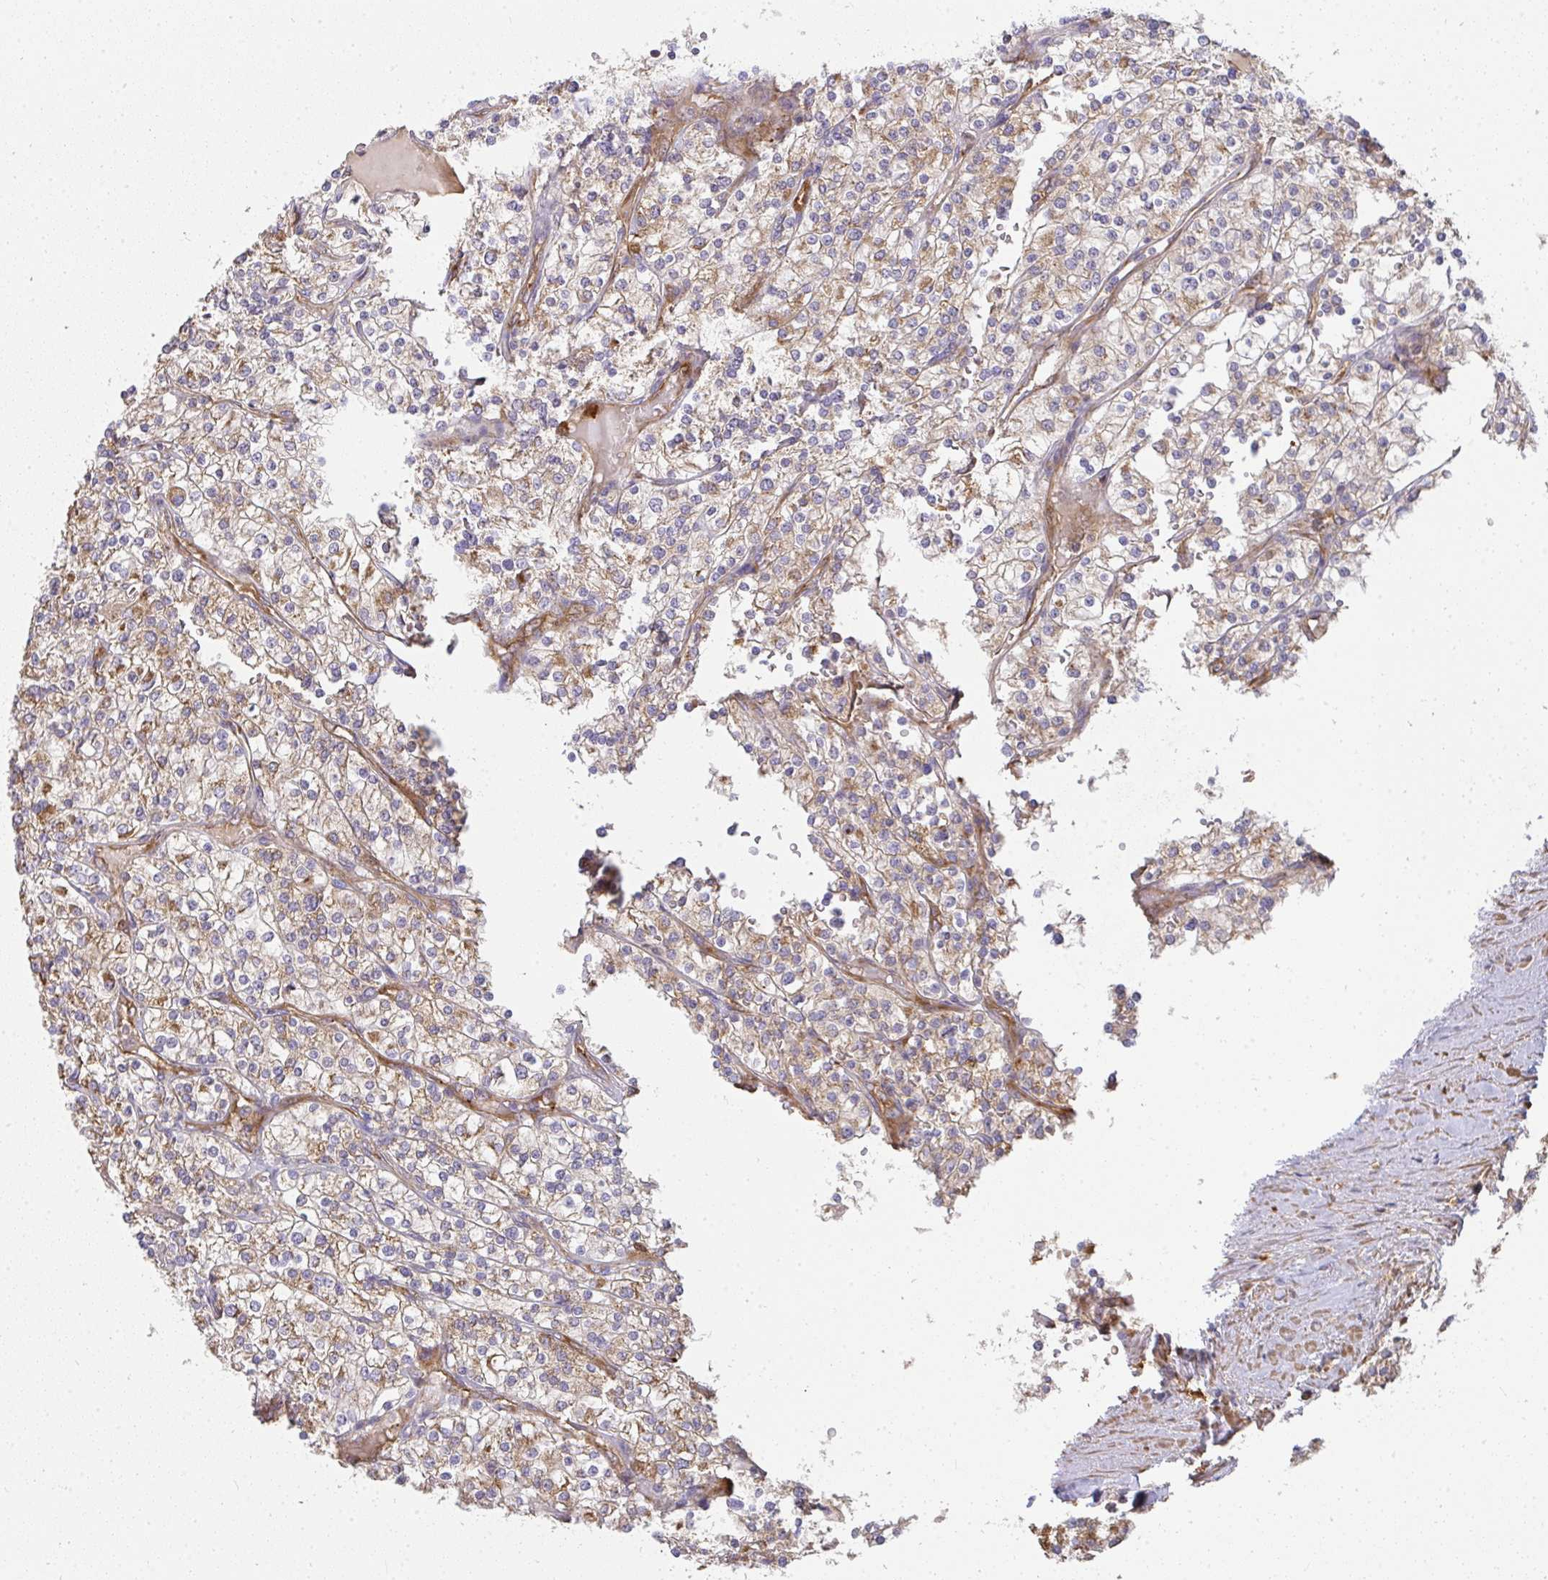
{"staining": {"intensity": "weak", "quantity": ">75%", "location": "cytoplasmic/membranous"}, "tissue": "renal cancer", "cell_type": "Tumor cells", "image_type": "cancer", "snomed": [{"axis": "morphology", "description": "Adenocarcinoma, NOS"}, {"axis": "topography", "description": "Kidney"}], "caption": "Adenocarcinoma (renal) was stained to show a protein in brown. There is low levels of weak cytoplasmic/membranous expression in approximately >75% of tumor cells.", "gene": "B4GALT6", "patient": {"sex": "male", "age": 80}}